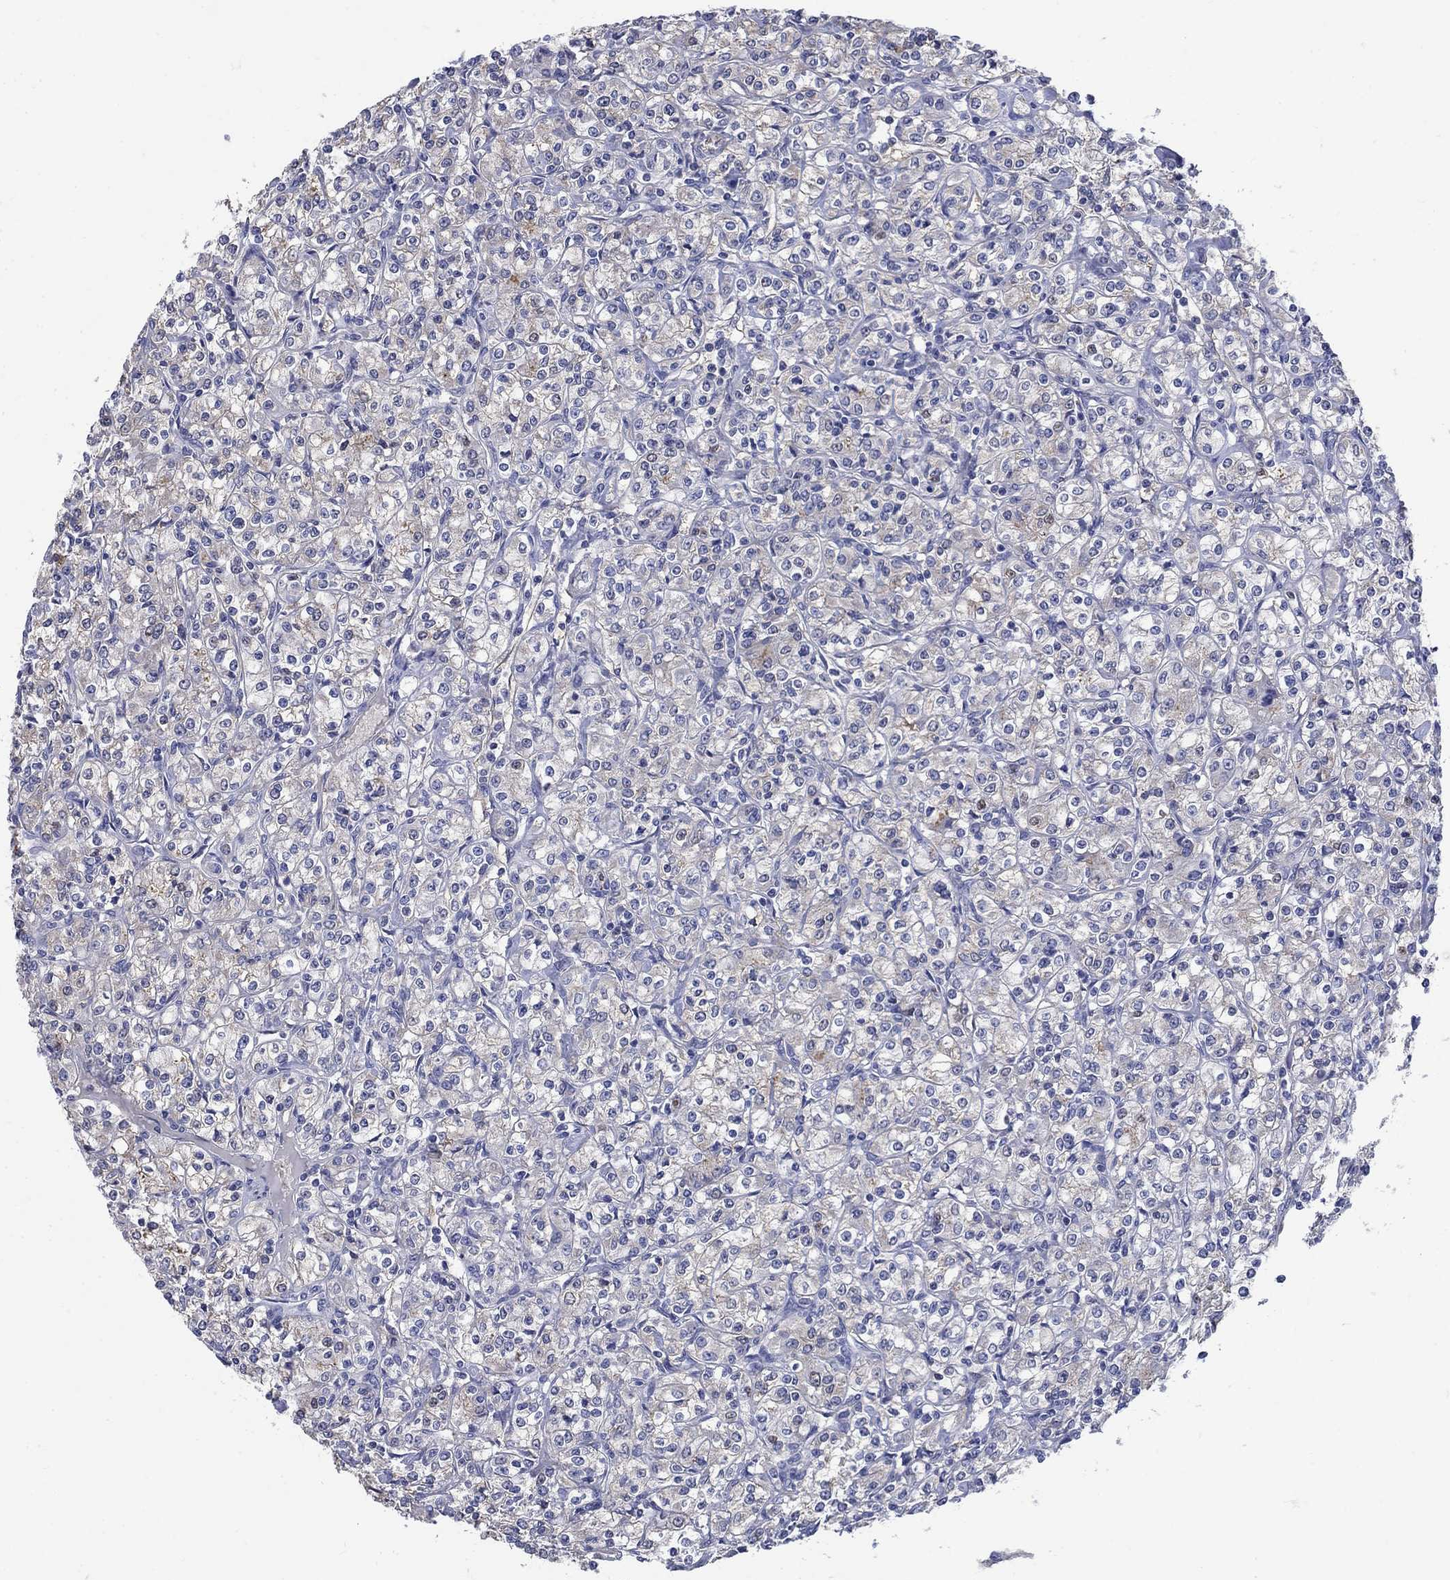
{"staining": {"intensity": "negative", "quantity": "none", "location": "none"}, "tissue": "renal cancer", "cell_type": "Tumor cells", "image_type": "cancer", "snomed": [{"axis": "morphology", "description": "Adenocarcinoma, NOS"}, {"axis": "topography", "description": "Kidney"}], "caption": "Immunohistochemical staining of human renal adenocarcinoma exhibits no significant positivity in tumor cells.", "gene": "FLNC", "patient": {"sex": "male", "age": 77}}